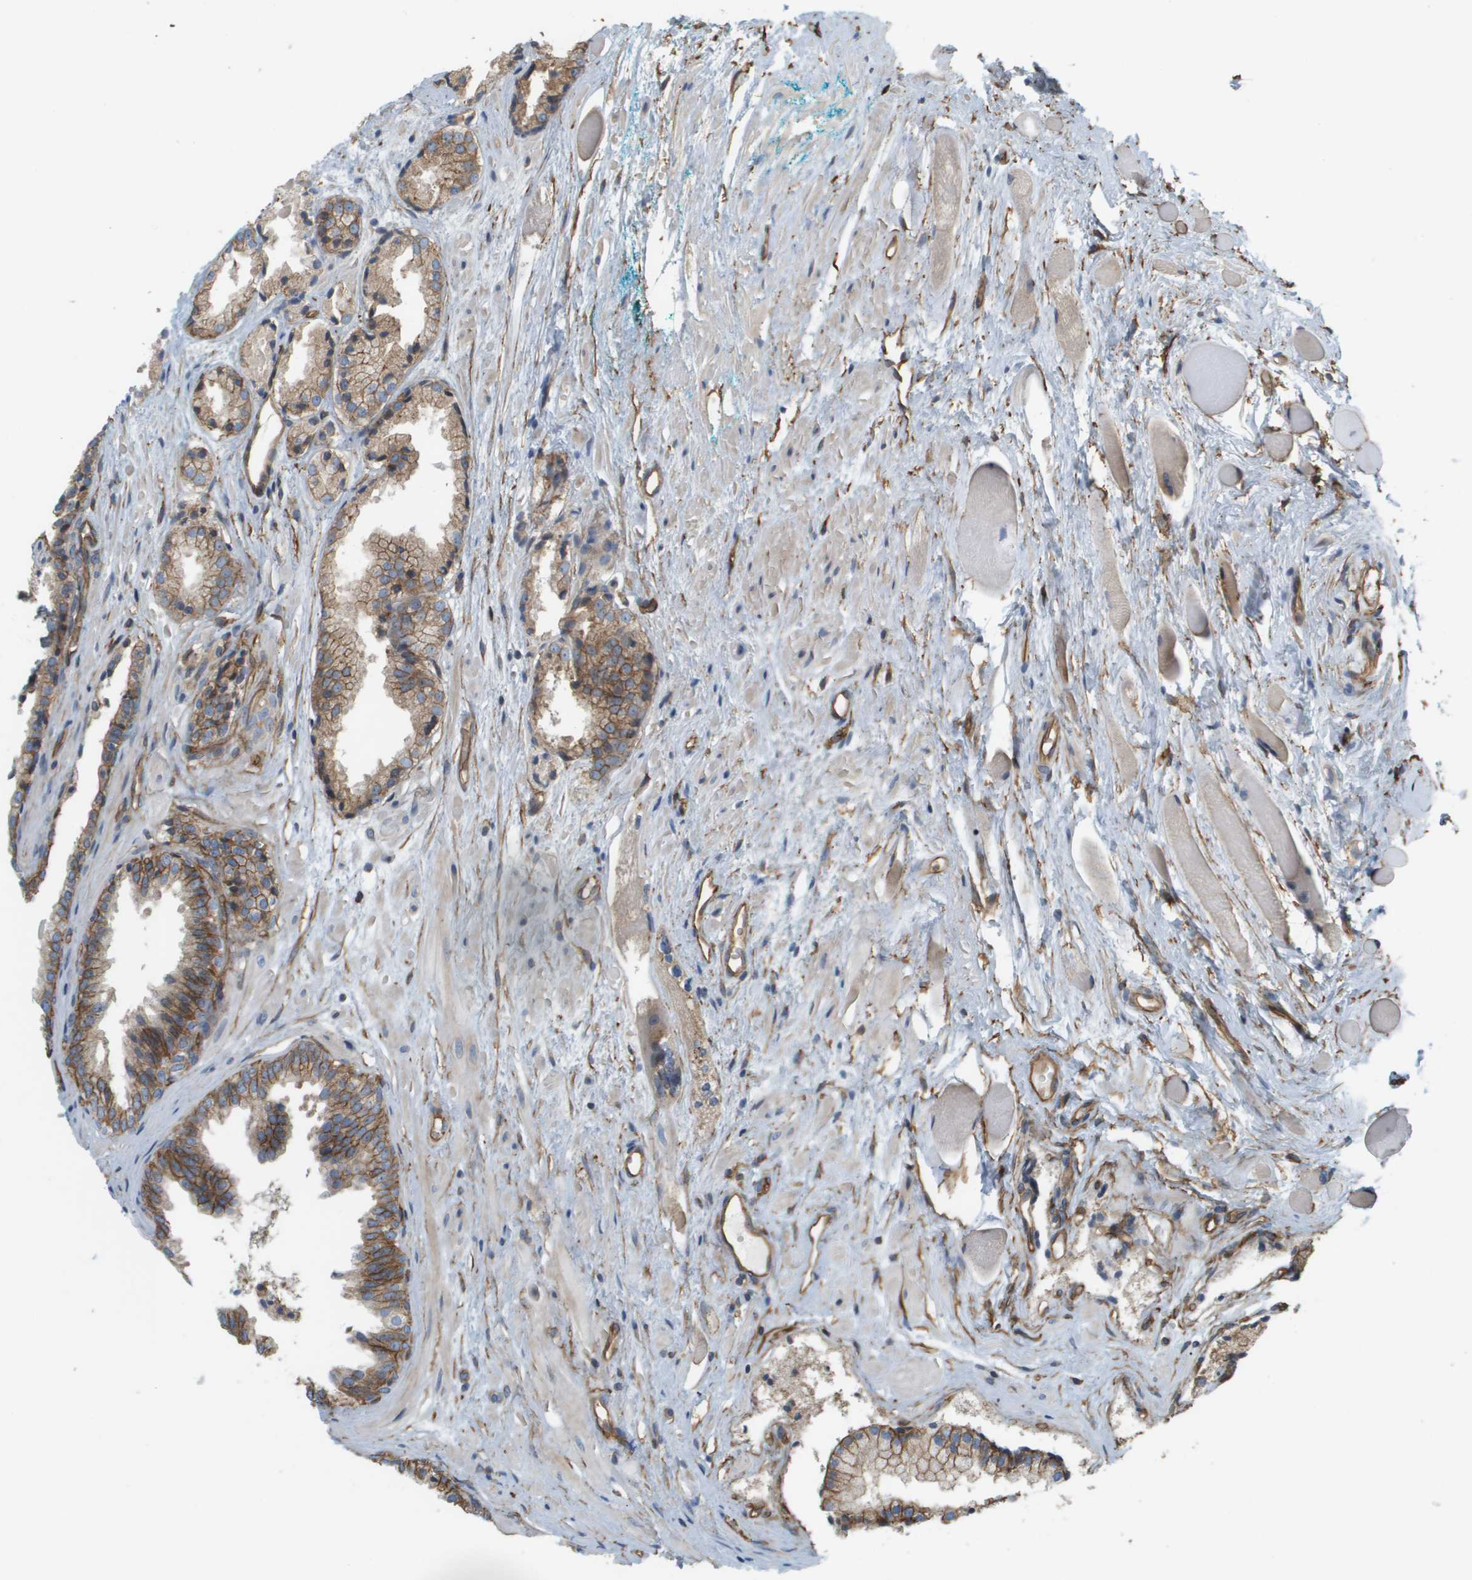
{"staining": {"intensity": "weak", "quantity": ">75%", "location": "cytoplasmic/membranous"}, "tissue": "prostate cancer", "cell_type": "Tumor cells", "image_type": "cancer", "snomed": [{"axis": "morphology", "description": "Adenocarcinoma, Low grade"}, {"axis": "topography", "description": "Prostate"}], "caption": "Immunohistochemical staining of prostate cancer displays weak cytoplasmic/membranous protein expression in about >75% of tumor cells. The protein is shown in brown color, while the nuclei are stained blue.", "gene": "SGMS2", "patient": {"sex": "male", "age": 53}}